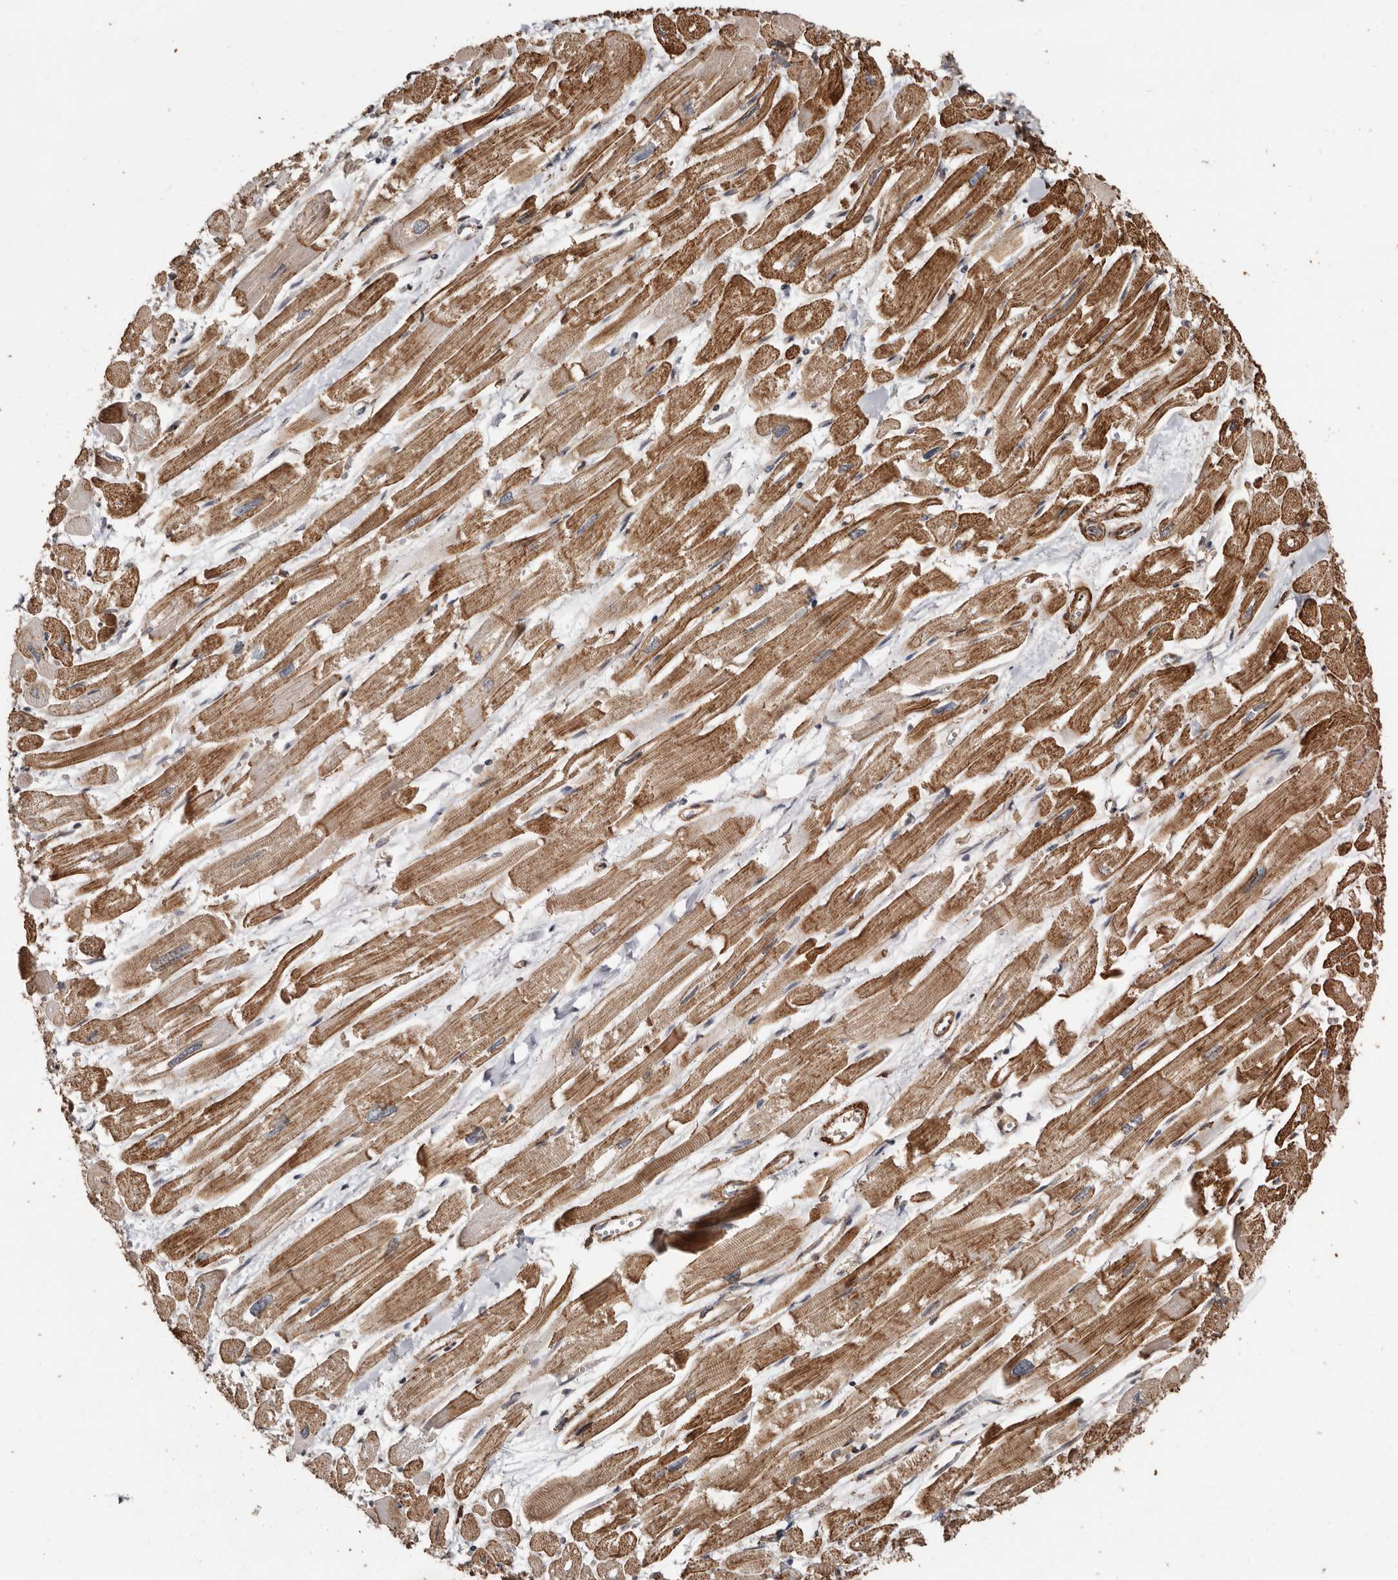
{"staining": {"intensity": "moderate", "quantity": ">75%", "location": "cytoplasmic/membranous"}, "tissue": "heart muscle", "cell_type": "Cardiomyocytes", "image_type": "normal", "snomed": [{"axis": "morphology", "description": "Normal tissue, NOS"}, {"axis": "topography", "description": "Heart"}], "caption": "A brown stain labels moderate cytoplasmic/membranous positivity of a protein in cardiomyocytes of benign human heart muscle.", "gene": "GSK3A", "patient": {"sex": "male", "age": 54}}